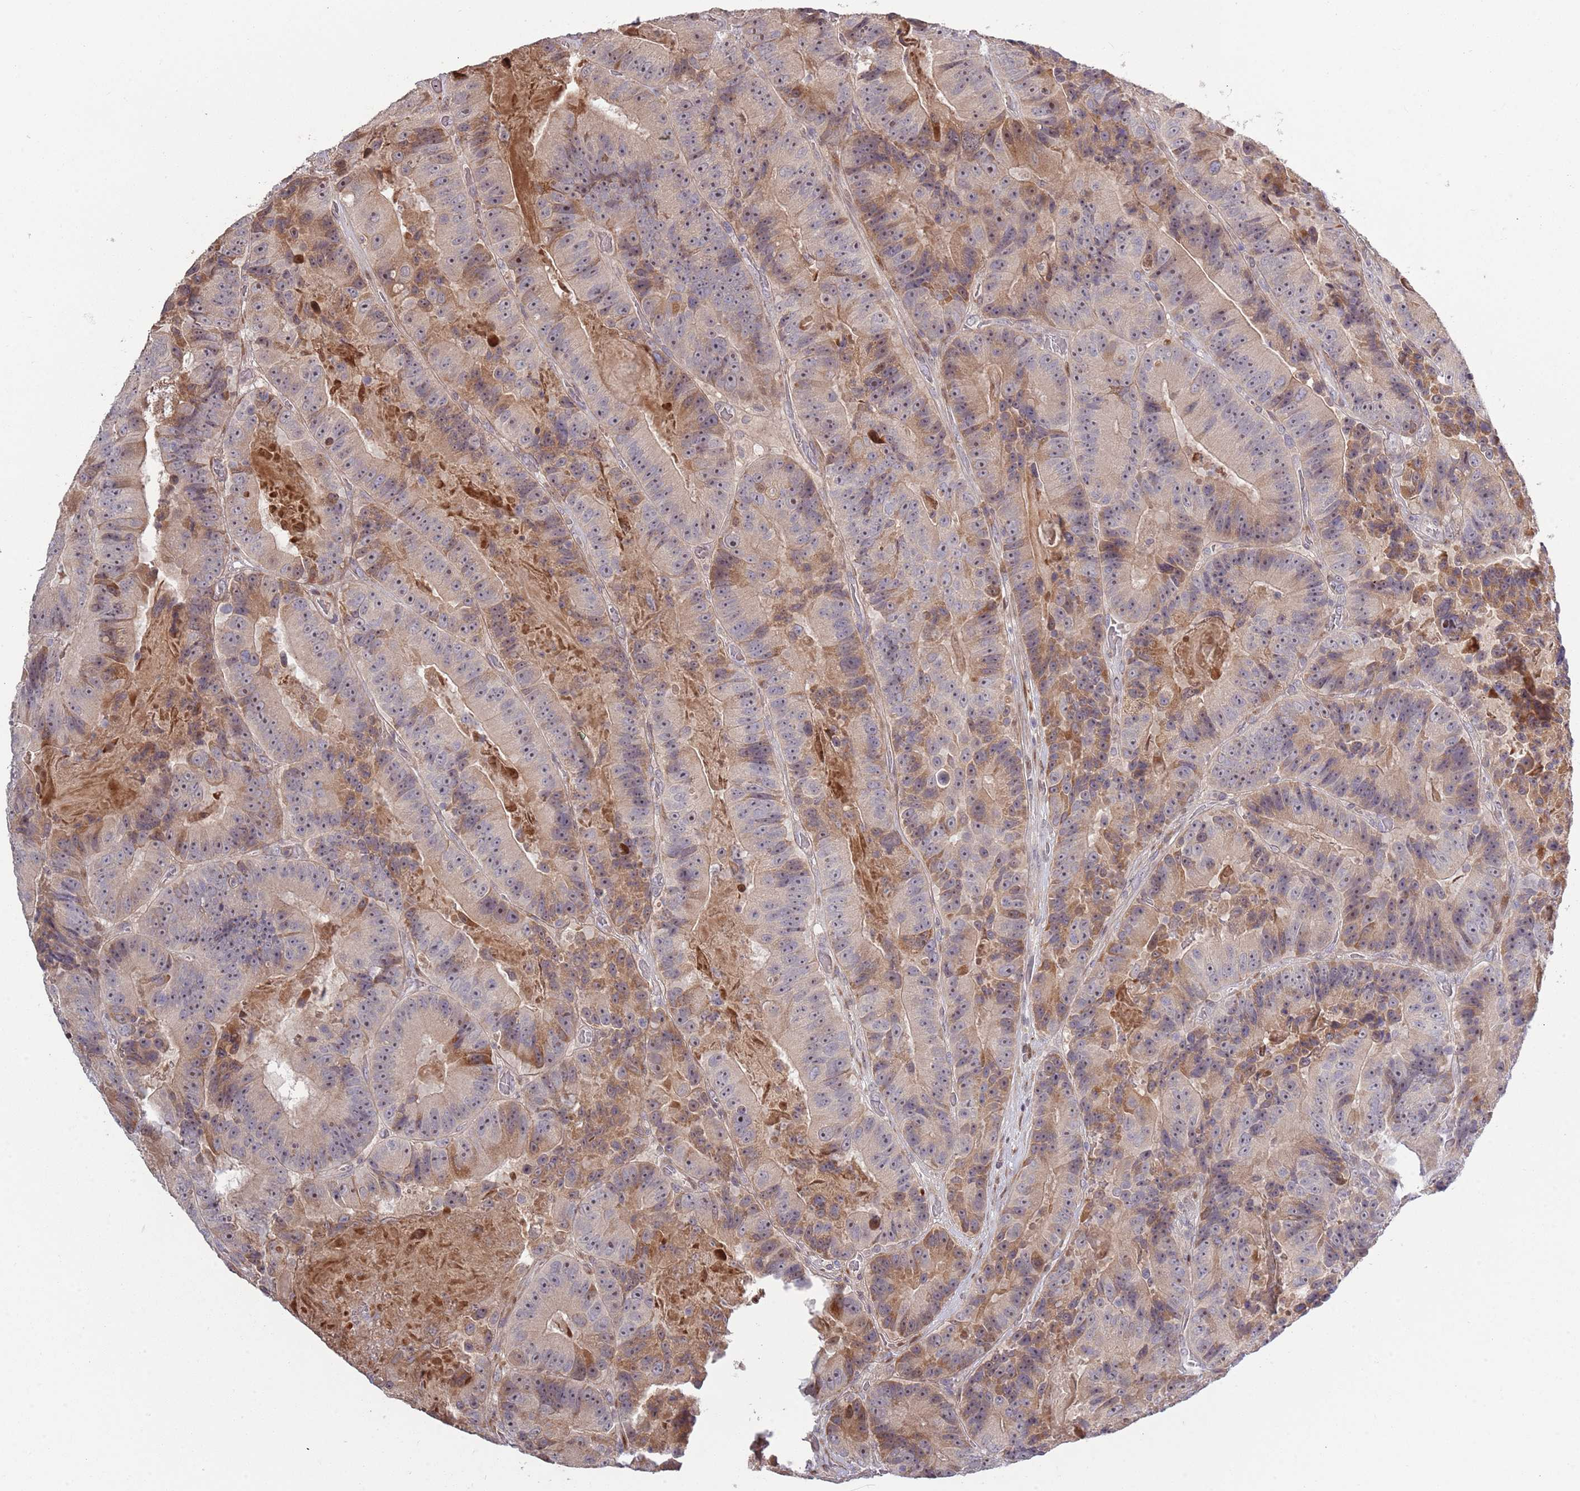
{"staining": {"intensity": "weak", "quantity": "25%-75%", "location": "nuclear"}, "tissue": "colorectal cancer", "cell_type": "Tumor cells", "image_type": "cancer", "snomed": [{"axis": "morphology", "description": "Adenocarcinoma, NOS"}, {"axis": "topography", "description": "Colon"}], "caption": "Immunohistochemical staining of adenocarcinoma (colorectal) reveals low levels of weak nuclear protein staining in approximately 25%-75% of tumor cells. (DAB = brown stain, brightfield microscopy at high magnification).", "gene": "SYNDIG1L", "patient": {"sex": "female", "age": 86}}